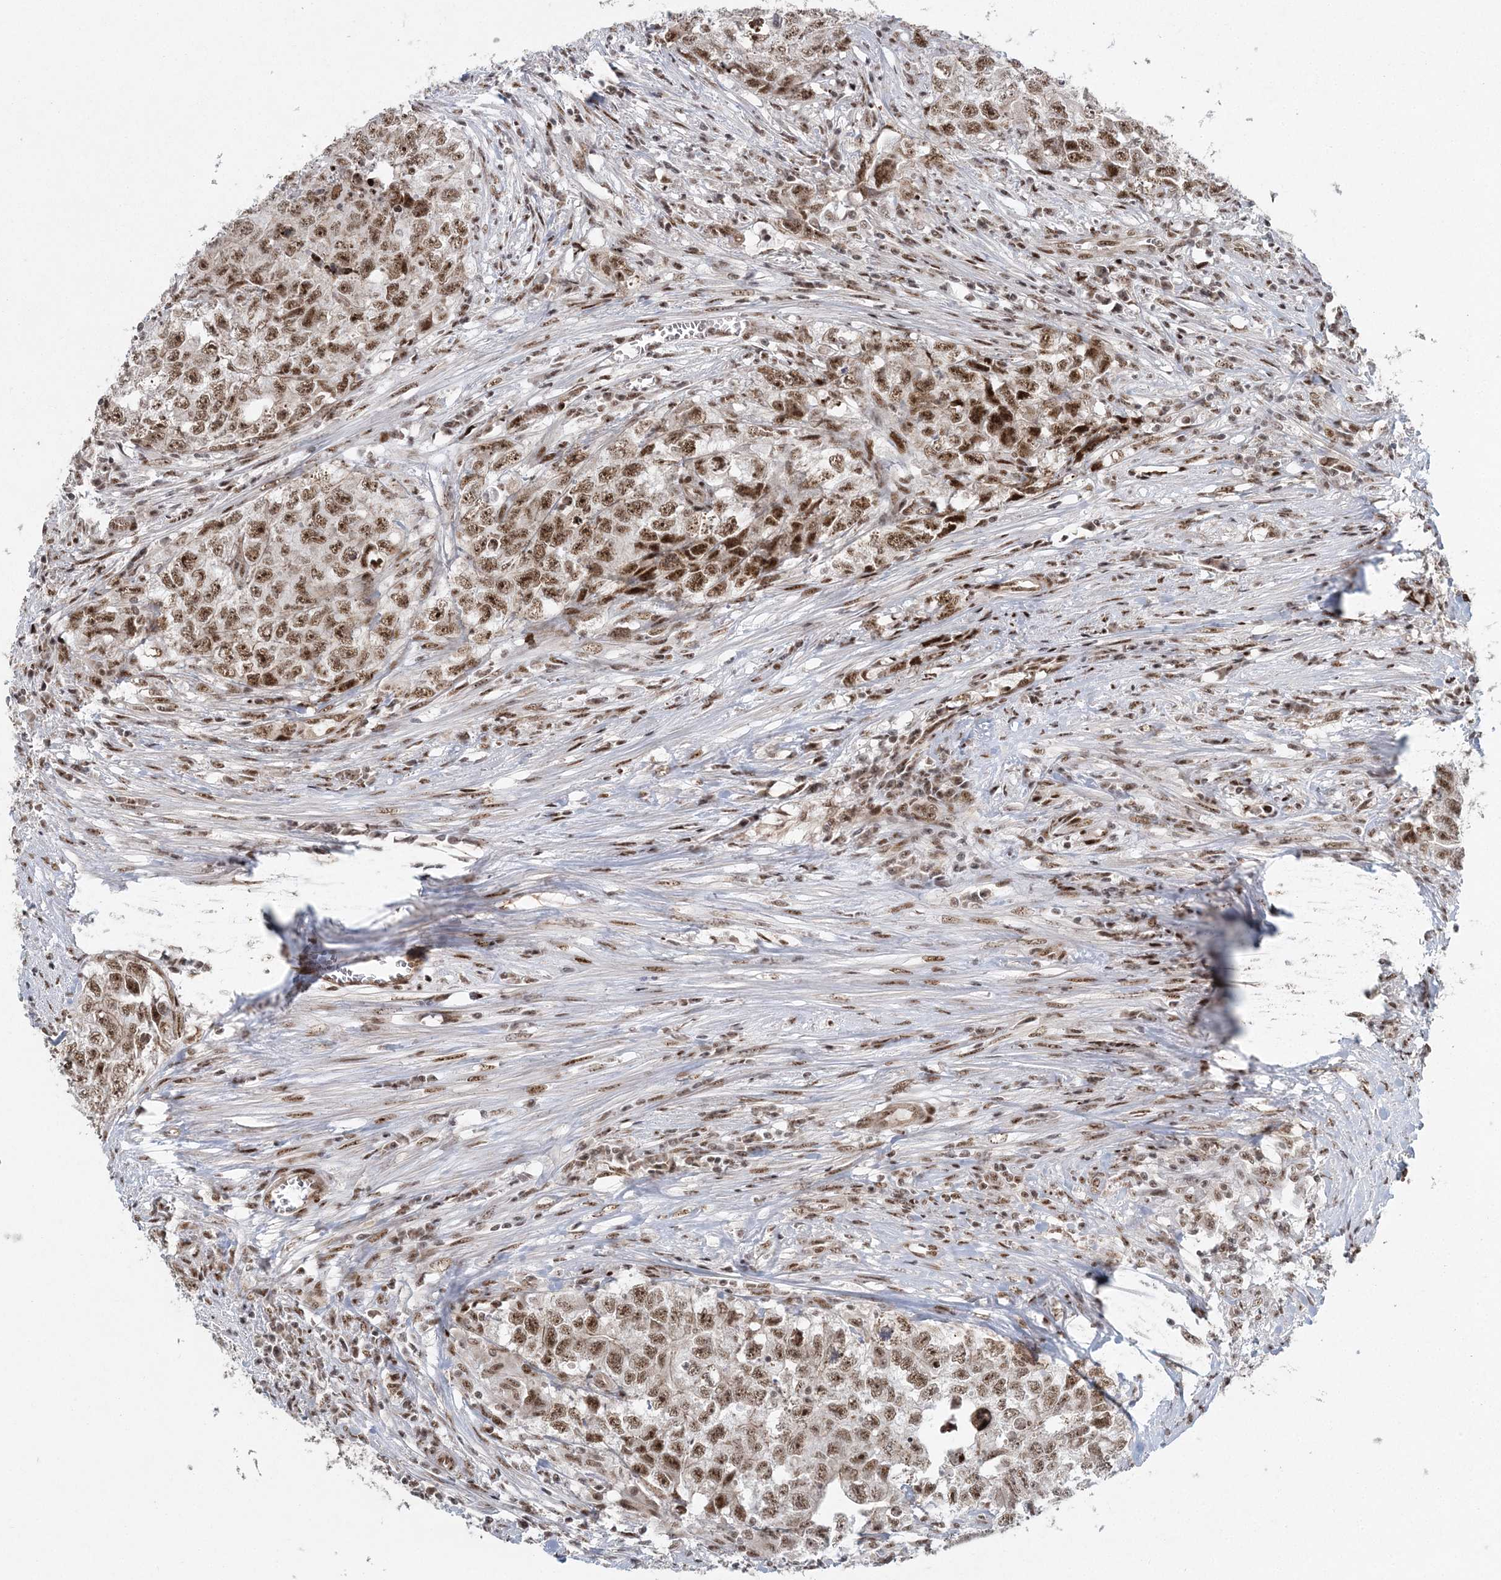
{"staining": {"intensity": "moderate", "quantity": ">75%", "location": "nuclear"}, "tissue": "testis cancer", "cell_type": "Tumor cells", "image_type": "cancer", "snomed": [{"axis": "morphology", "description": "Seminoma, NOS"}, {"axis": "morphology", "description": "Carcinoma, Embryonal, NOS"}, {"axis": "topography", "description": "Testis"}], "caption": "This is an image of immunohistochemistry staining of embryonal carcinoma (testis), which shows moderate staining in the nuclear of tumor cells.", "gene": "CWC22", "patient": {"sex": "male", "age": 43}}